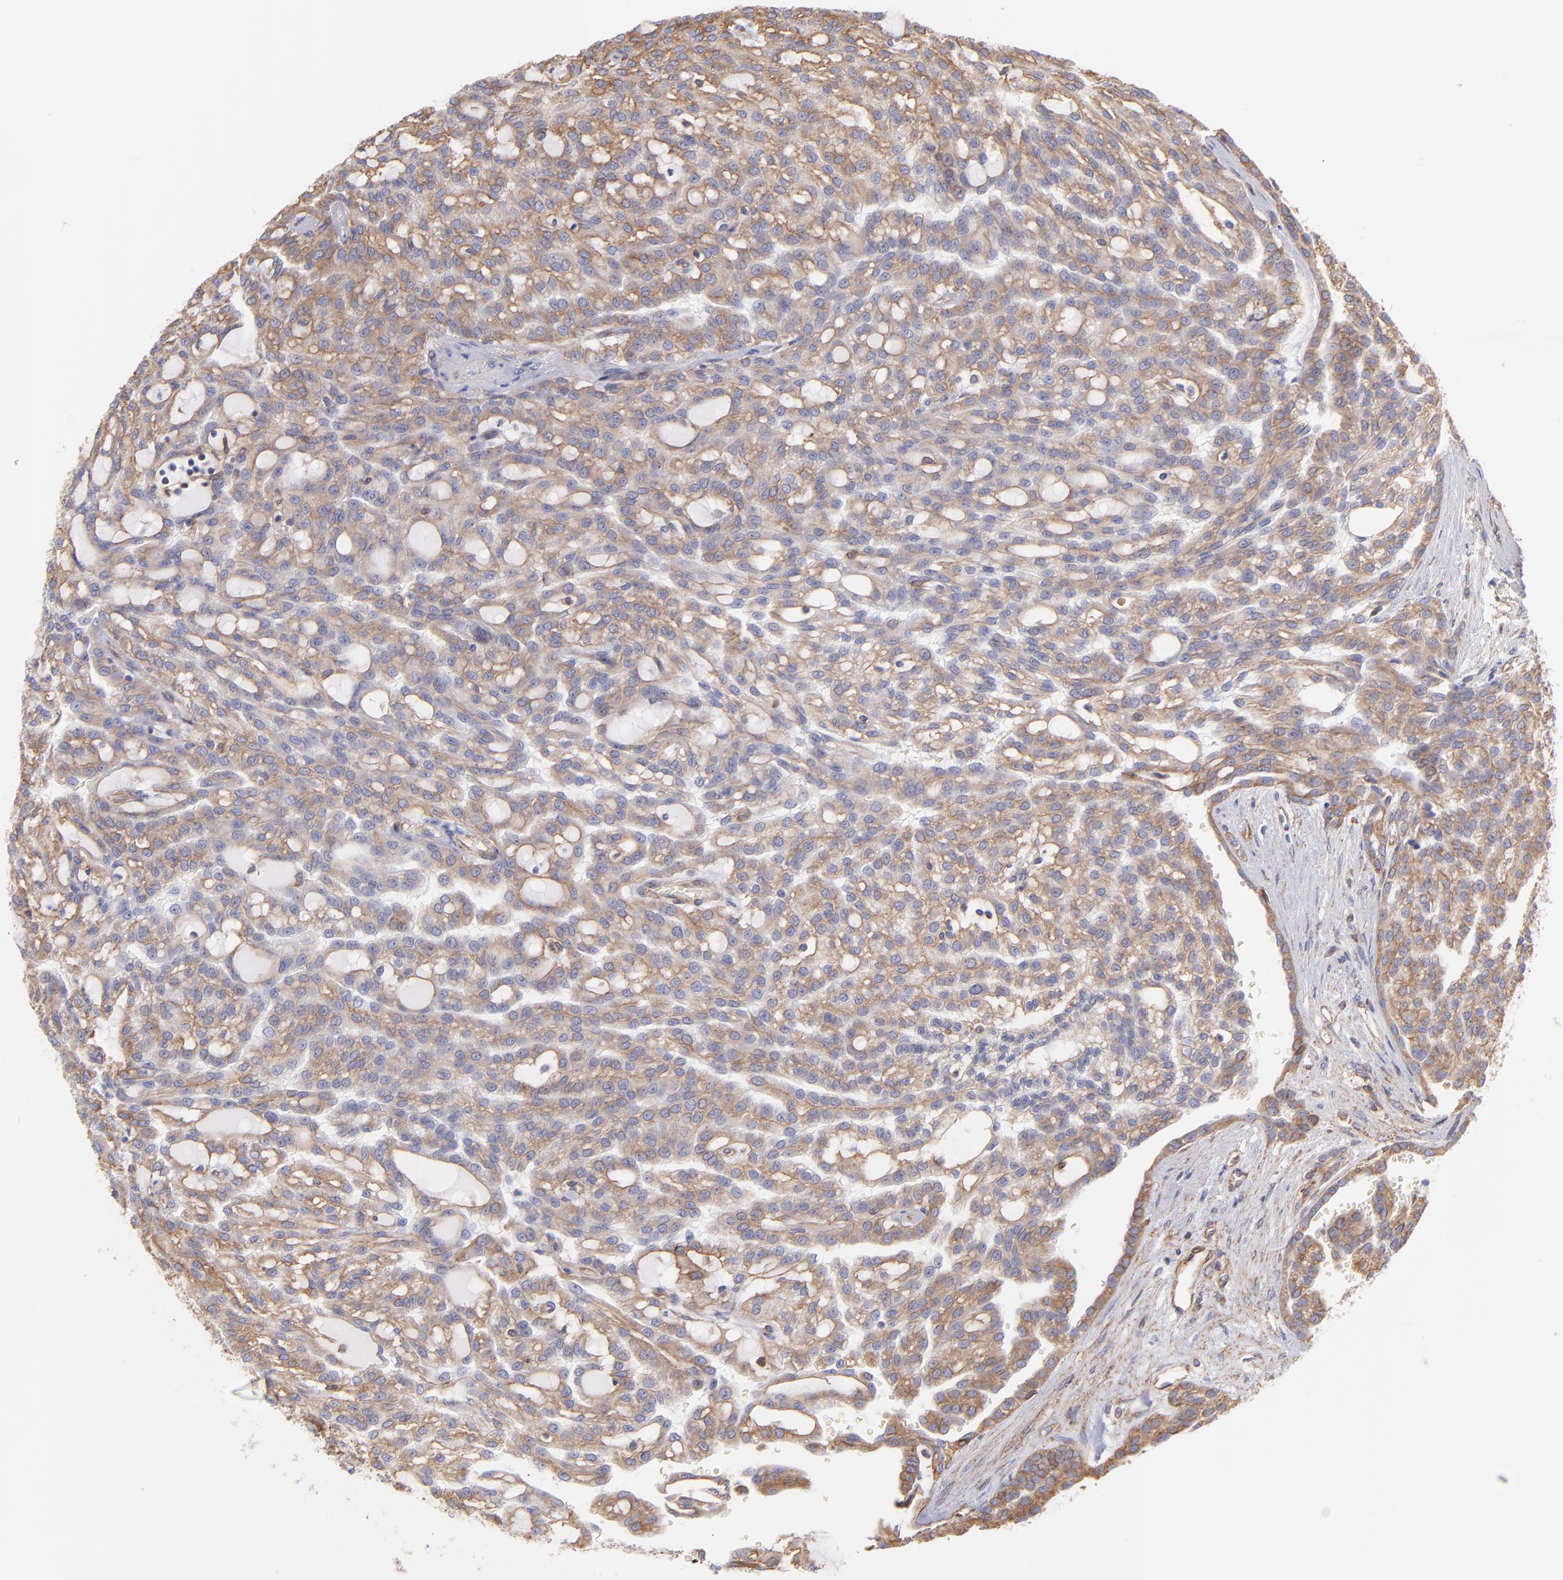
{"staining": {"intensity": "moderate", "quantity": ">75%", "location": "cytoplasmic/membranous"}, "tissue": "renal cancer", "cell_type": "Tumor cells", "image_type": "cancer", "snomed": [{"axis": "morphology", "description": "Adenocarcinoma, NOS"}, {"axis": "topography", "description": "Kidney"}], "caption": "This micrograph reveals IHC staining of human renal adenocarcinoma, with medium moderate cytoplasmic/membranous staining in about >75% of tumor cells.", "gene": "PLEC", "patient": {"sex": "male", "age": 63}}